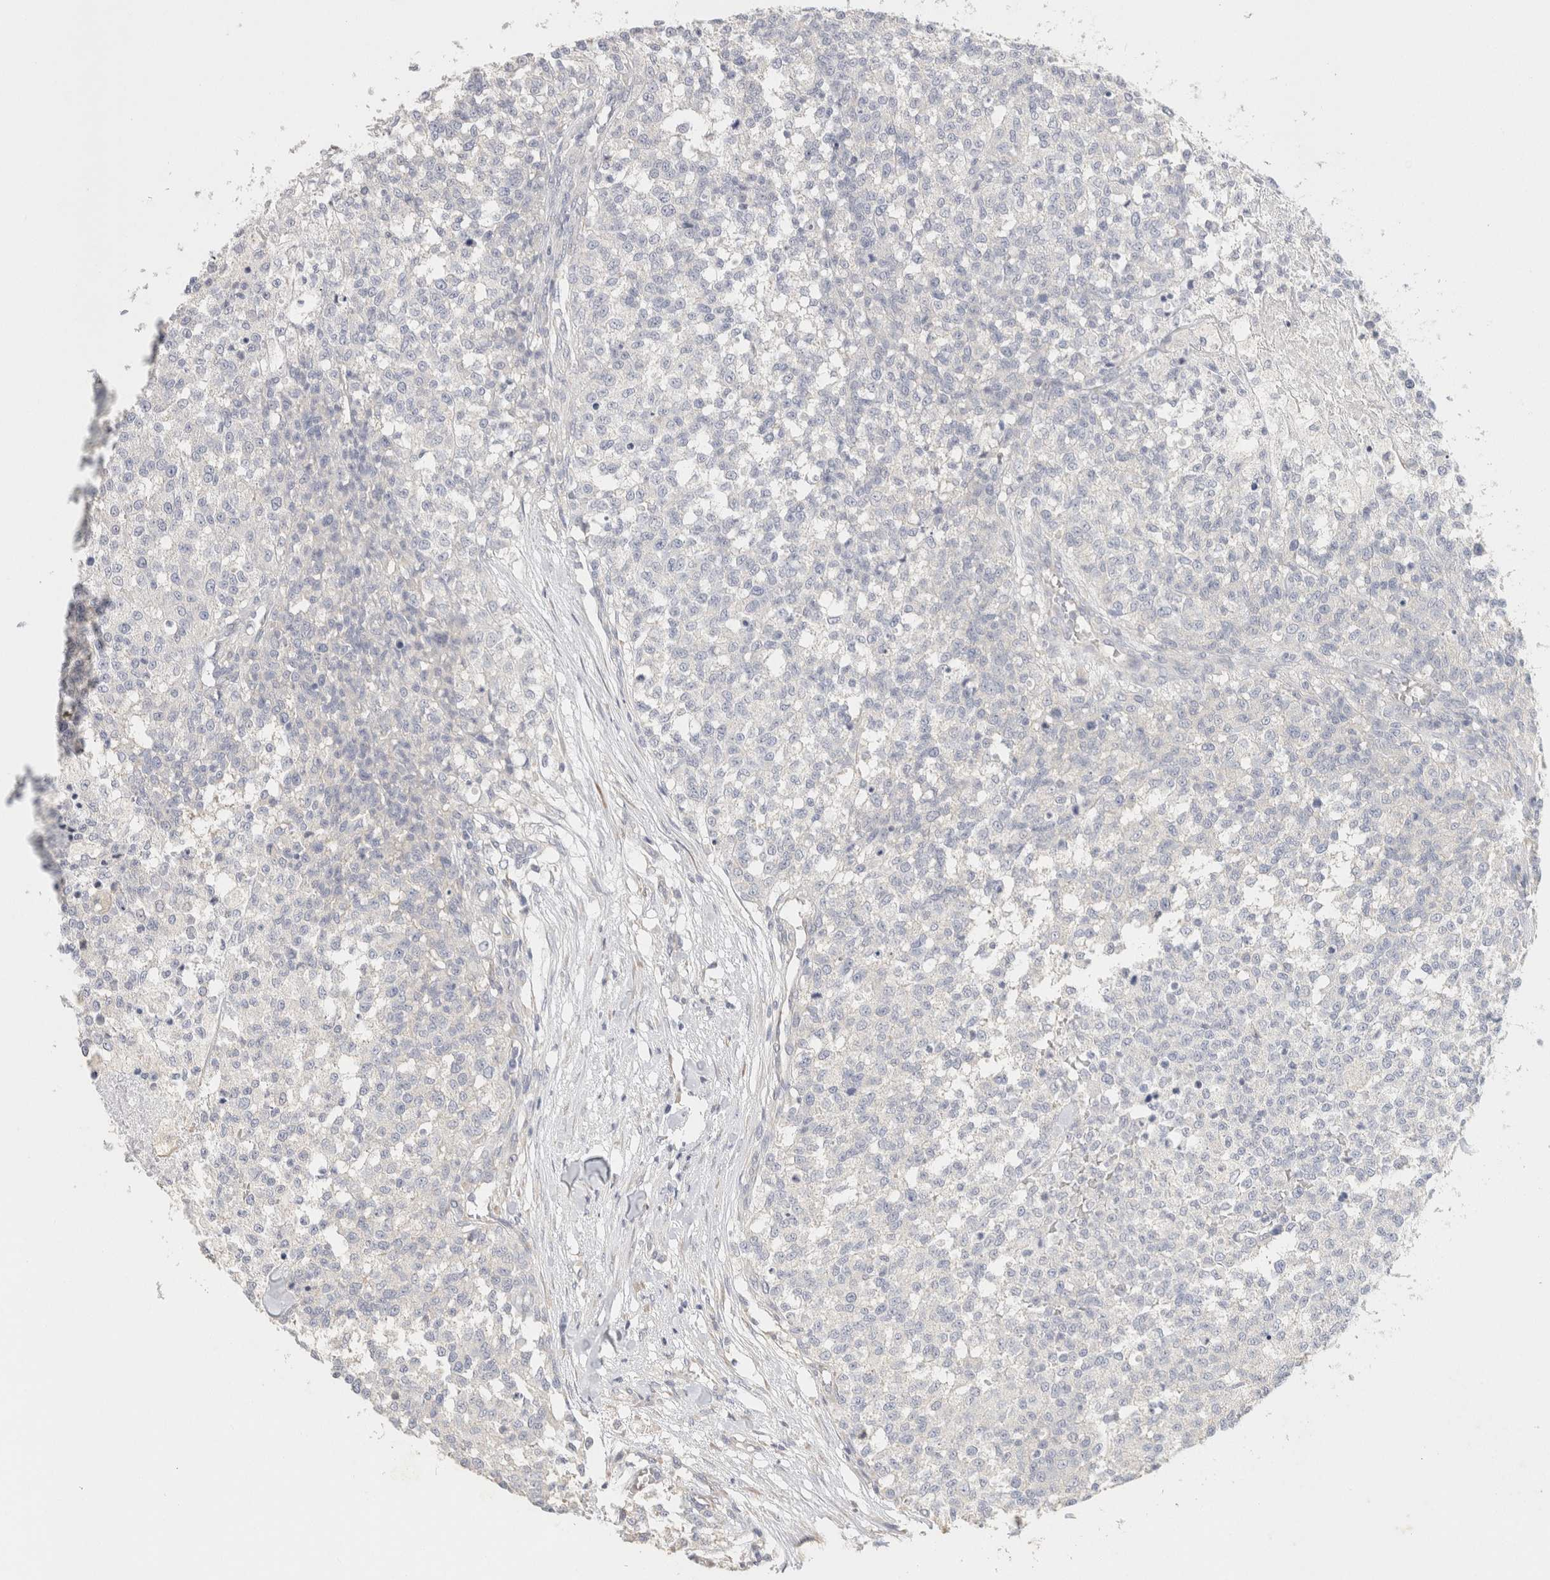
{"staining": {"intensity": "negative", "quantity": "none", "location": "none"}, "tissue": "testis cancer", "cell_type": "Tumor cells", "image_type": "cancer", "snomed": [{"axis": "morphology", "description": "Seminoma, NOS"}, {"axis": "topography", "description": "Testis"}], "caption": "Photomicrograph shows no protein positivity in tumor cells of testis seminoma tissue.", "gene": "NEFM", "patient": {"sex": "male", "age": 59}}